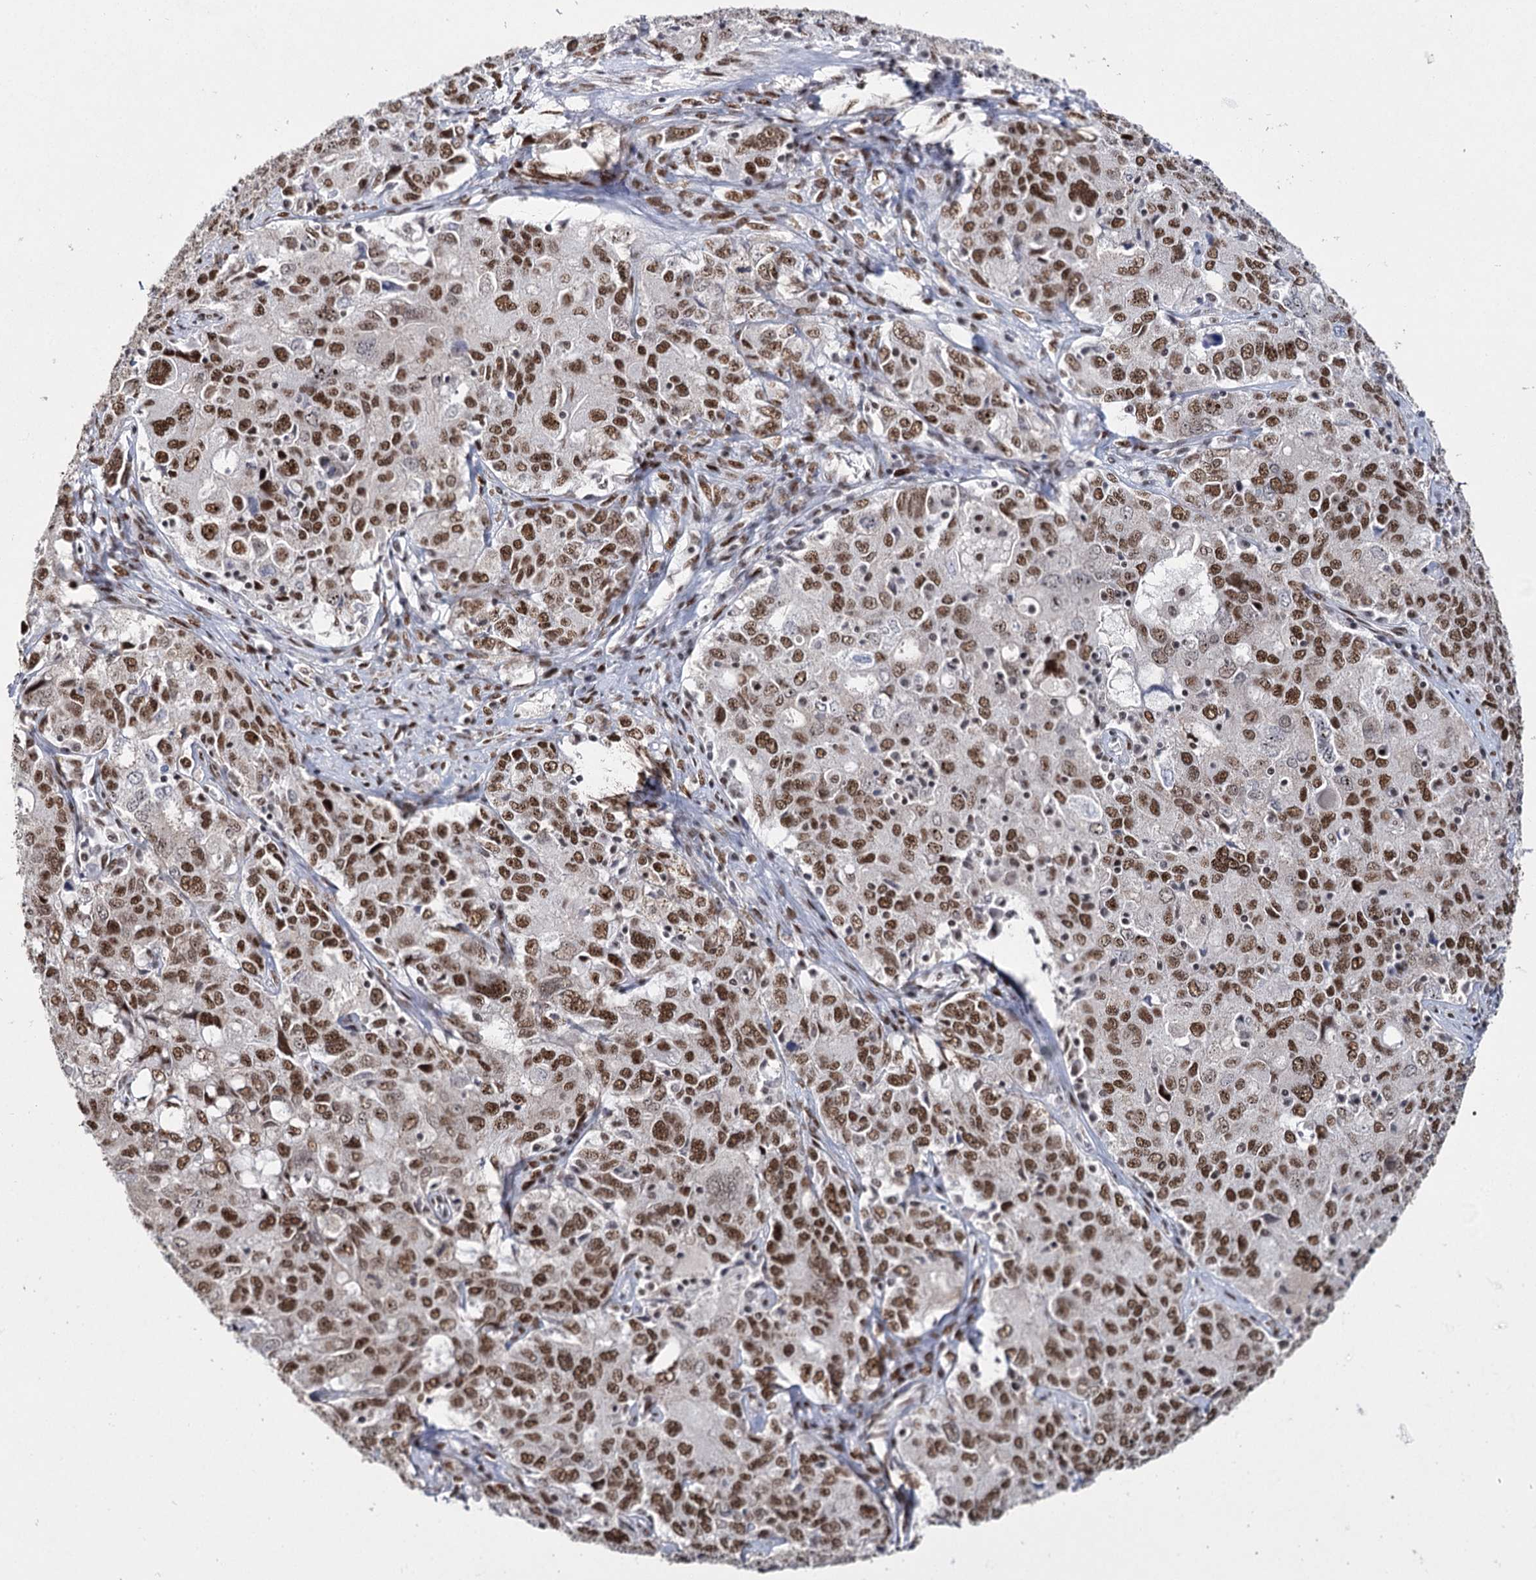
{"staining": {"intensity": "moderate", "quantity": ">75%", "location": "nuclear"}, "tissue": "ovarian cancer", "cell_type": "Tumor cells", "image_type": "cancer", "snomed": [{"axis": "morphology", "description": "Carcinoma, endometroid"}, {"axis": "topography", "description": "Ovary"}], "caption": "An immunohistochemistry micrograph of tumor tissue is shown. Protein staining in brown labels moderate nuclear positivity in ovarian cancer (endometroid carcinoma) within tumor cells. The protein is stained brown, and the nuclei are stained in blue (DAB IHC with brightfield microscopy, high magnification).", "gene": "SCAF8", "patient": {"sex": "female", "age": 62}}